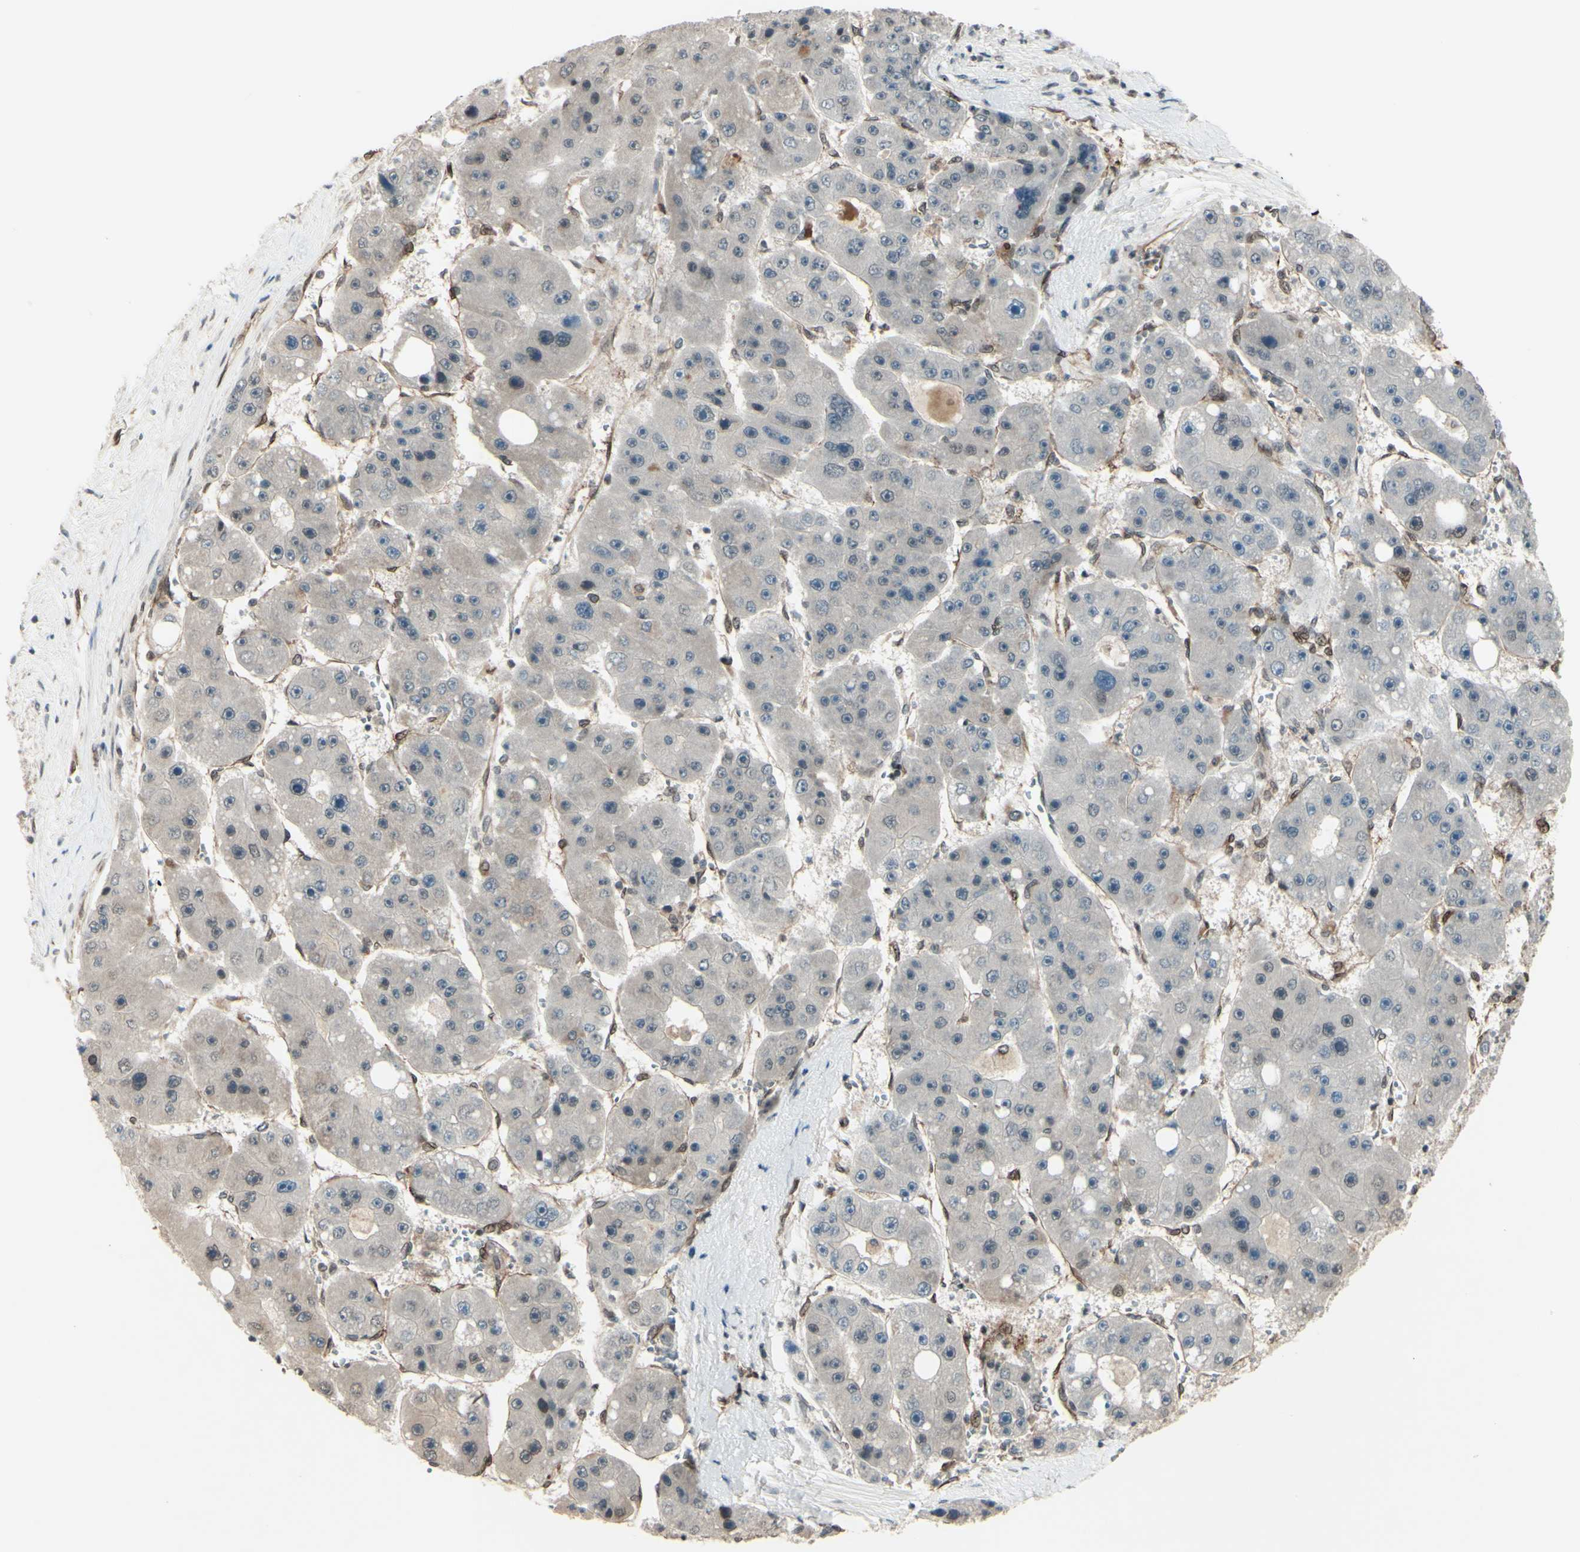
{"staining": {"intensity": "weak", "quantity": "<25%", "location": "cytoplasmic/membranous"}, "tissue": "liver cancer", "cell_type": "Tumor cells", "image_type": "cancer", "snomed": [{"axis": "morphology", "description": "Carcinoma, Hepatocellular, NOS"}, {"axis": "topography", "description": "Liver"}], "caption": "There is no significant expression in tumor cells of hepatocellular carcinoma (liver).", "gene": "MLF2", "patient": {"sex": "female", "age": 61}}